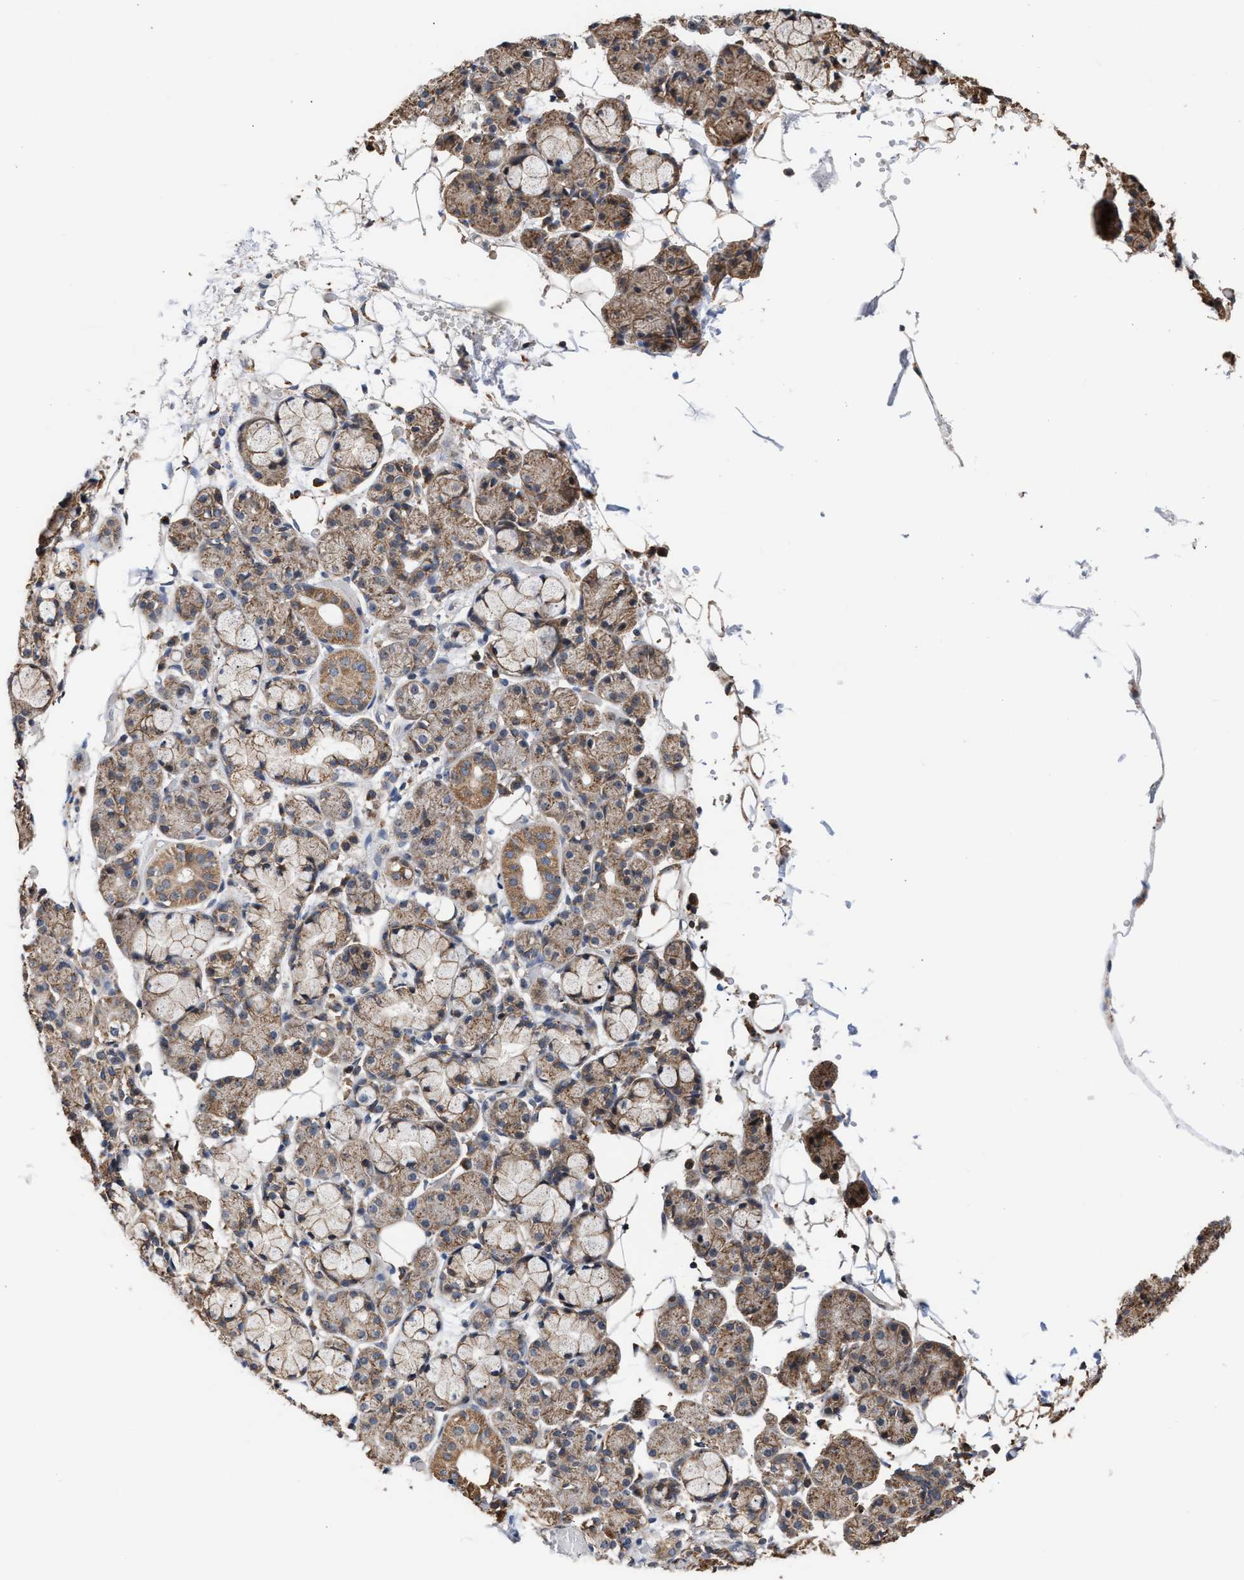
{"staining": {"intensity": "moderate", "quantity": ">75%", "location": "cytoplasmic/membranous"}, "tissue": "salivary gland", "cell_type": "Glandular cells", "image_type": "normal", "snomed": [{"axis": "morphology", "description": "Normal tissue, NOS"}, {"axis": "topography", "description": "Salivary gland"}], "caption": "High-power microscopy captured an immunohistochemistry histopathology image of benign salivary gland, revealing moderate cytoplasmic/membranous expression in approximately >75% of glandular cells.", "gene": "EXOSC2", "patient": {"sex": "male", "age": 63}}